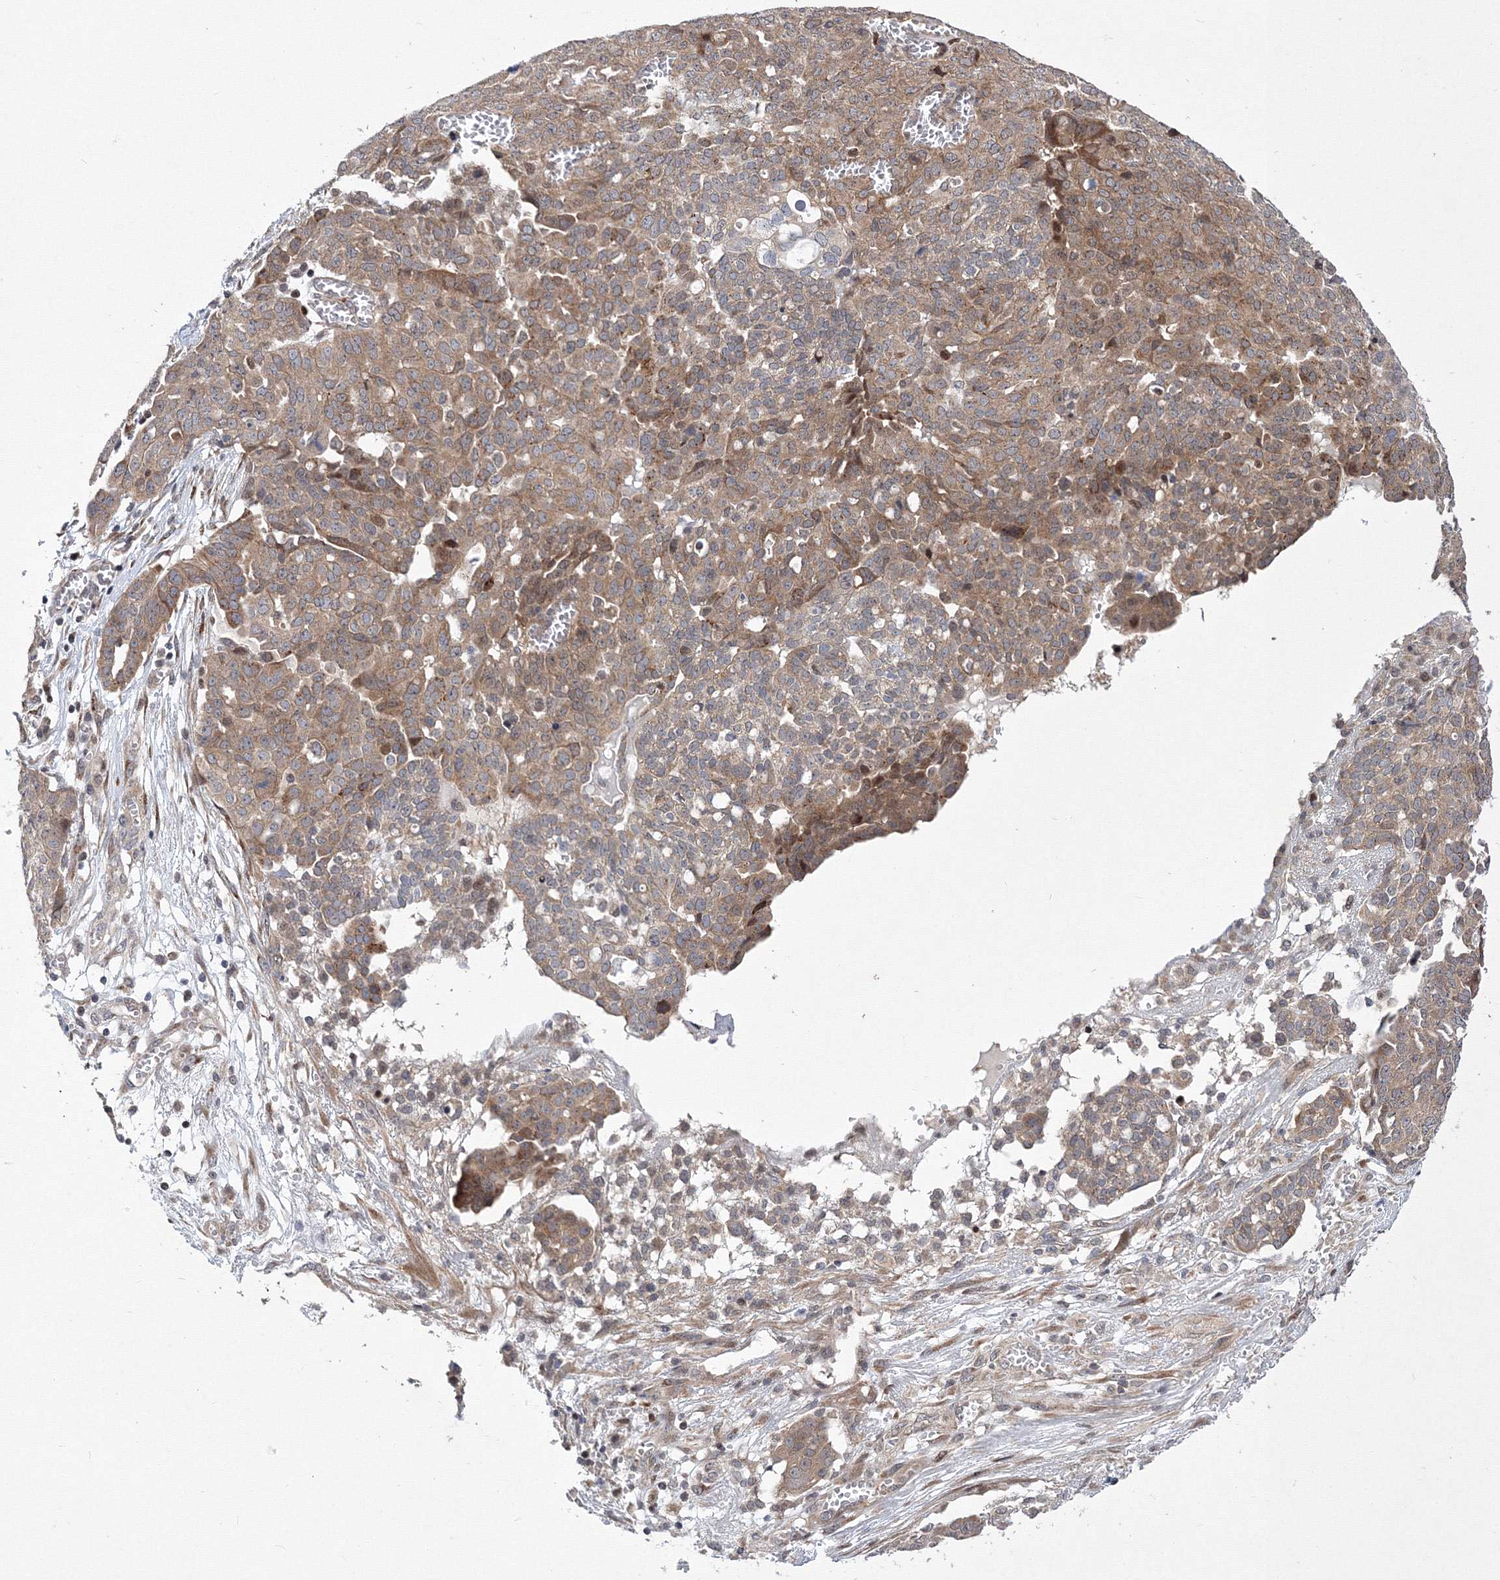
{"staining": {"intensity": "moderate", "quantity": ">75%", "location": "cytoplasmic/membranous"}, "tissue": "ovarian cancer", "cell_type": "Tumor cells", "image_type": "cancer", "snomed": [{"axis": "morphology", "description": "Cystadenocarcinoma, serous, NOS"}, {"axis": "topography", "description": "Soft tissue"}, {"axis": "topography", "description": "Ovary"}], "caption": "This image displays IHC staining of serous cystadenocarcinoma (ovarian), with medium moderate cytoplasmic/membranous staining in about >75% of tumor cells.", "gene": "GPN1", "patient": {"sex": "female", "age": 57}}